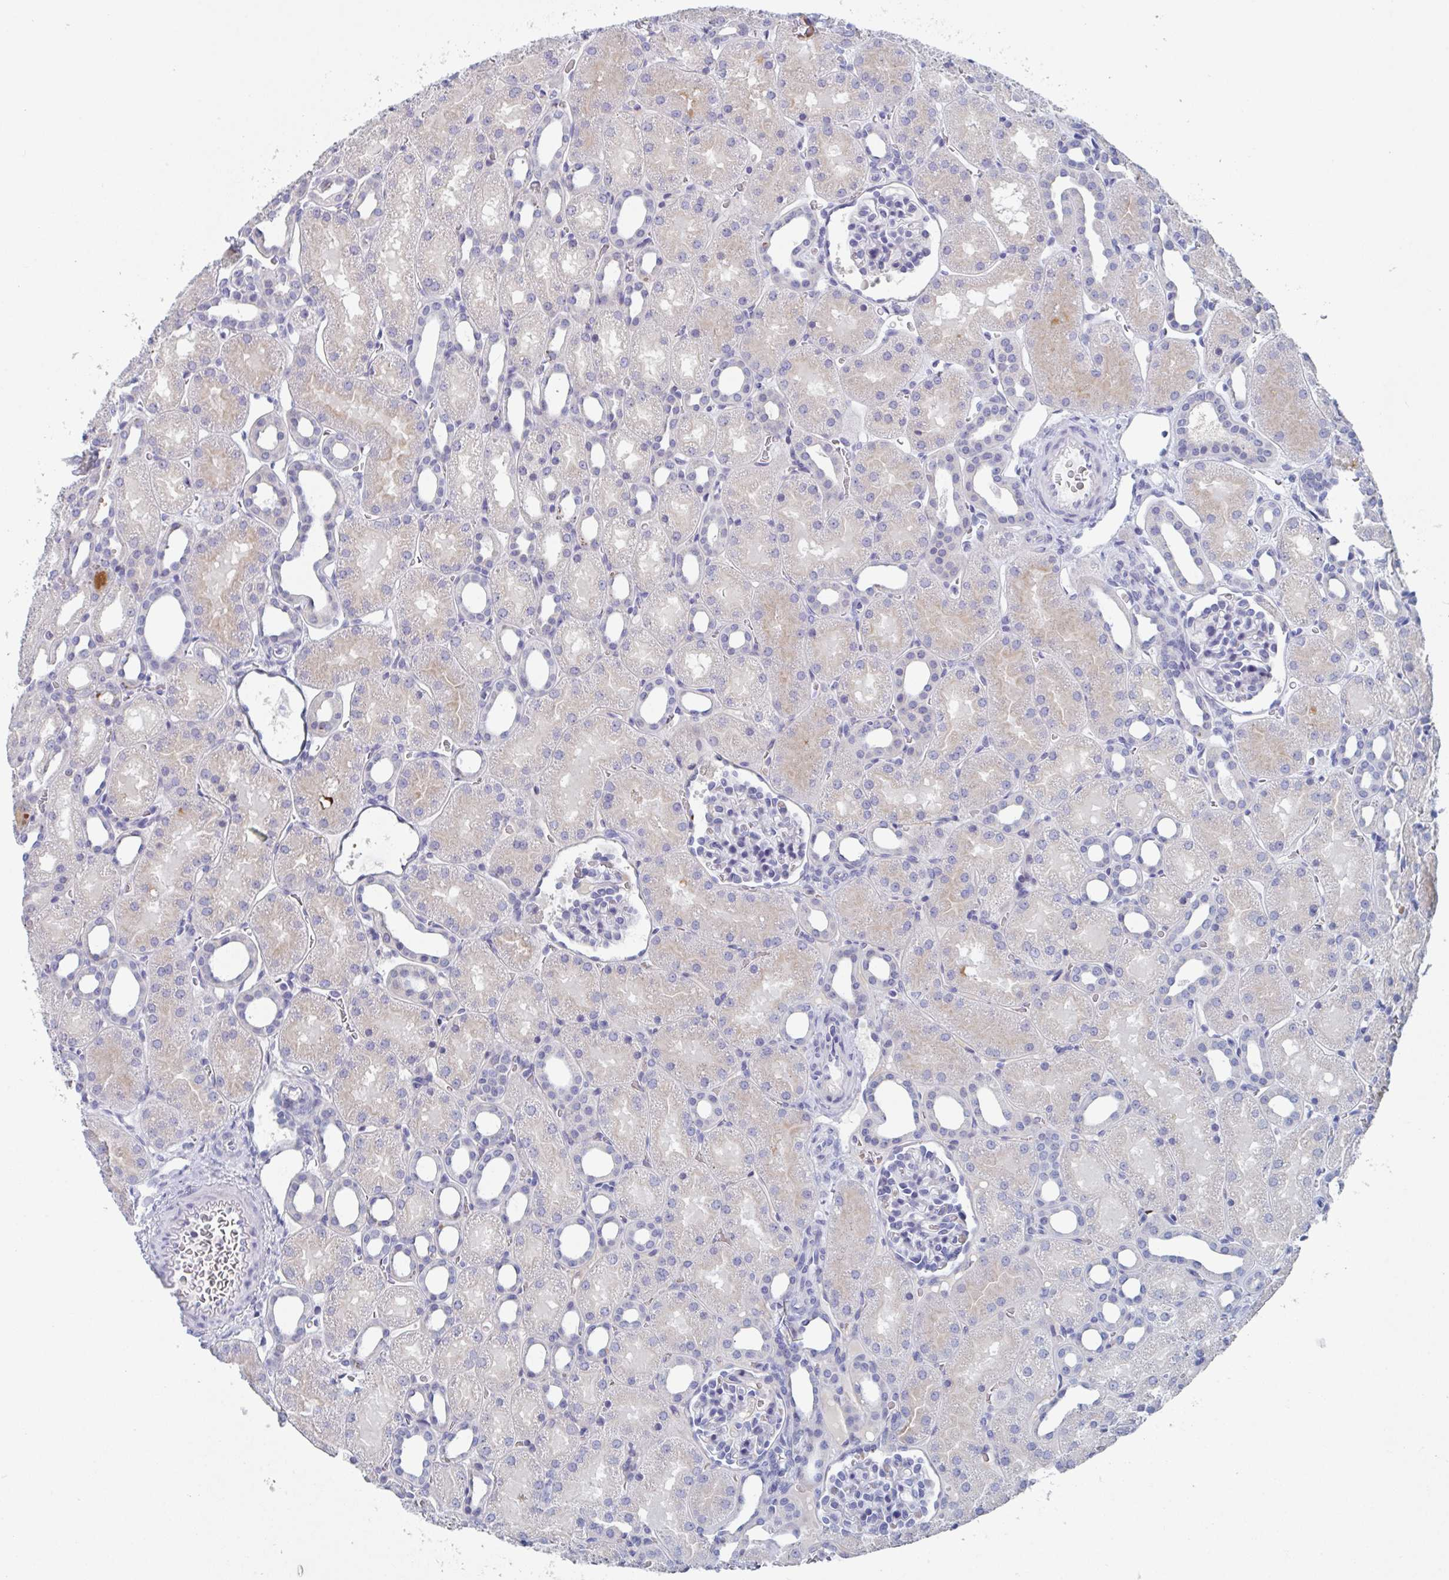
{"staining": {"intensity": "negative", "quantity": "none", "location": "none"}, "tissue": "kidney", "cell_type": "Cells in glomeruli", "image_type": "normal", "snomed": [{"axis": "morphology", "description": "Normal tissue, NOS"}, {"axis": "topography", "description": "Kidney"}], "caption": "Kidney was stained to show a protein in brown. There is no significant positivity in cells in glomeruli. The staining is performed using DAB brown chromogen with nuclei counter-stained in using hematoxylin.", "gene": "NT5C3B", "patient": {"sex": "male", "age": 2}}